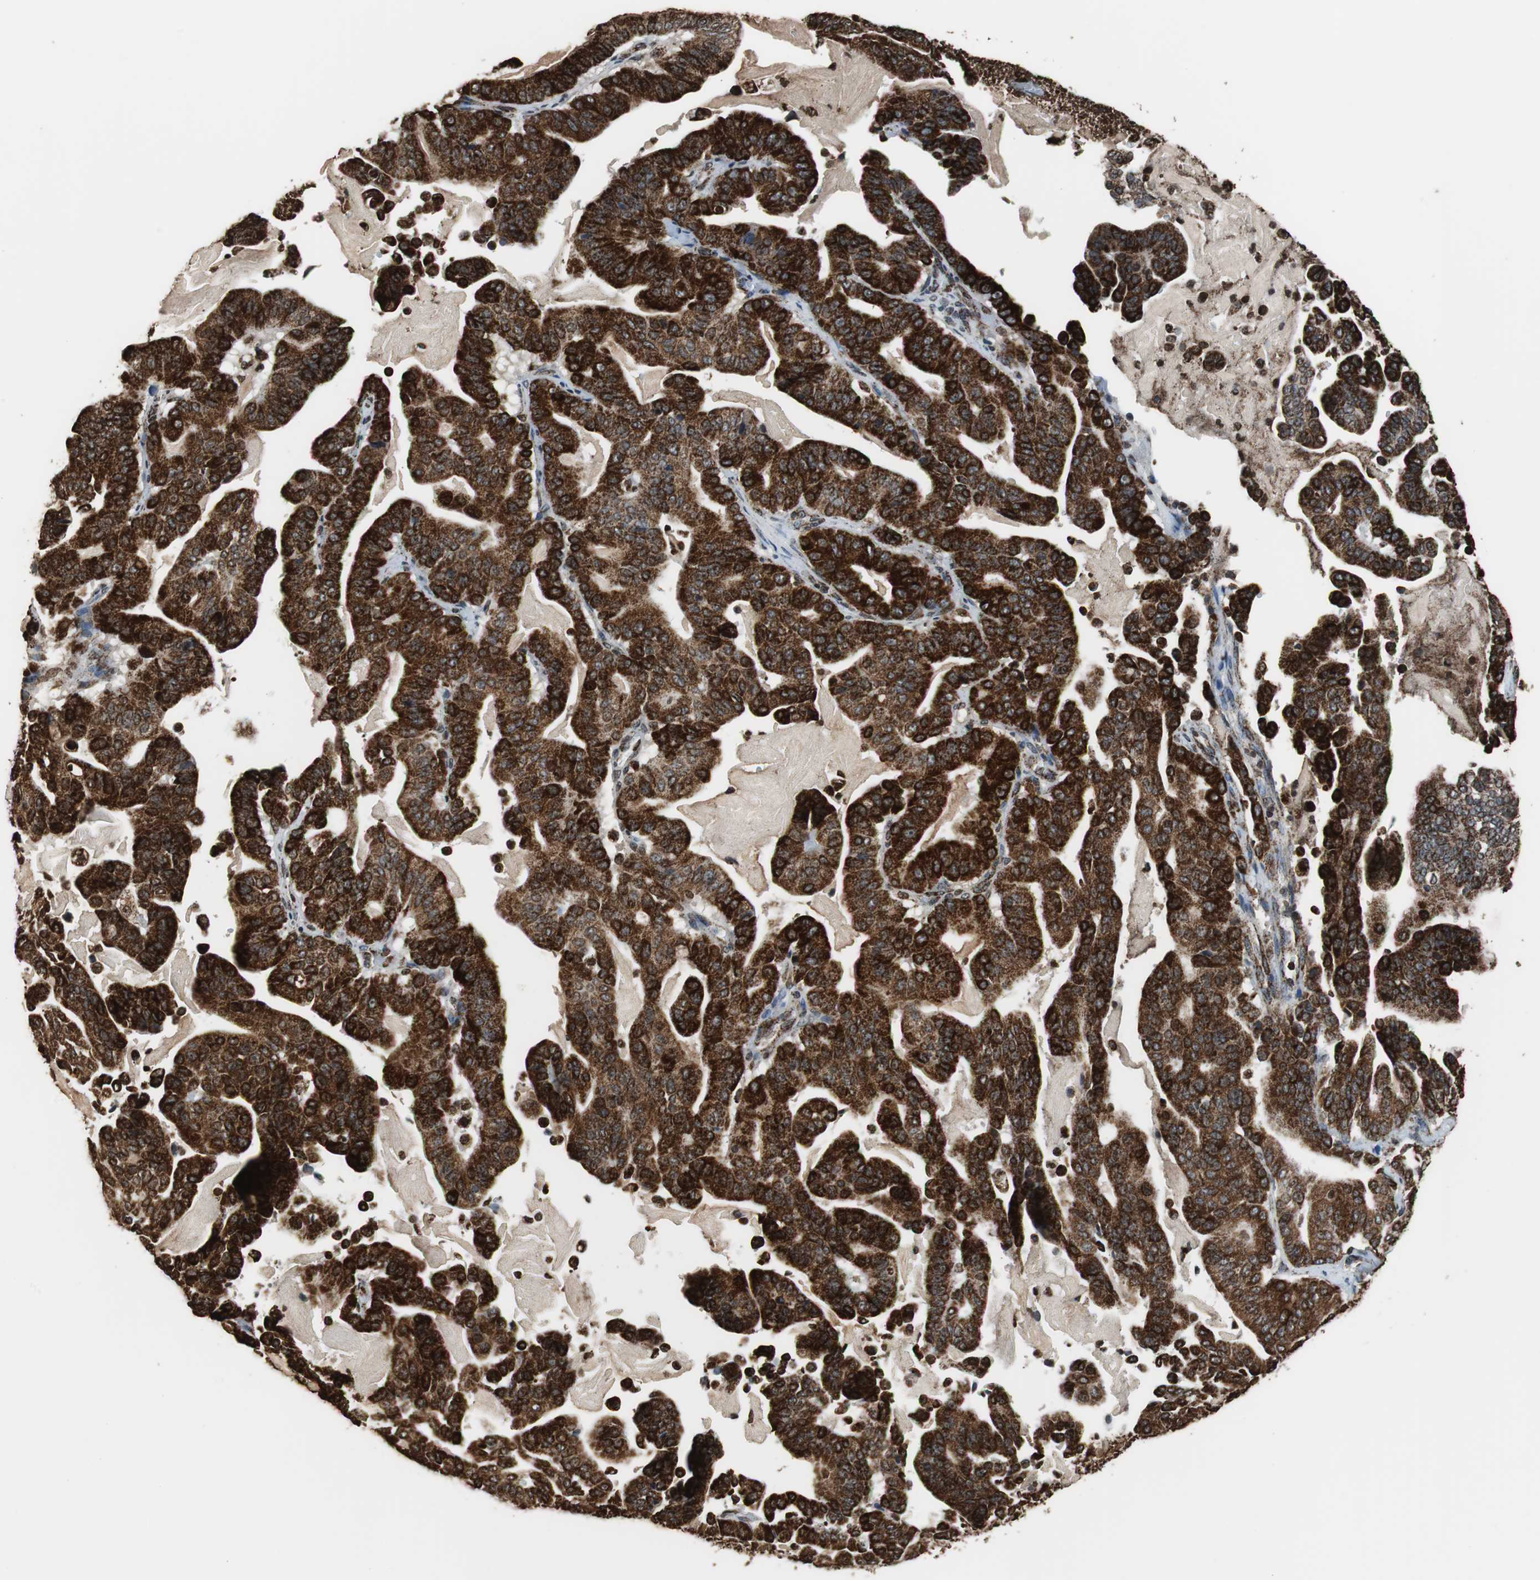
{"staining": {"intensity": "strong", "quantity": ">75%", "location": "cytoplasmic/membranous"}, "tissue": "pancreatic cancer", "cell_type": "Tumor cells", "image_type": "cancer", "snomed": [{"axis": "morphology", "description": "Adenocarcinoma, NOS"}, {"axis": "topography", "description": "Pancreas"}], "caption": "The immunohistochemical stain shows strong cytoplasmic/membranous staining in tumor cells of pancreatic adenocarcinoma tissue. (IHC, brightfield microscopy, high magnification).", "gene": "HSPA9", "patient": {"sex": "male", "age": 63}}